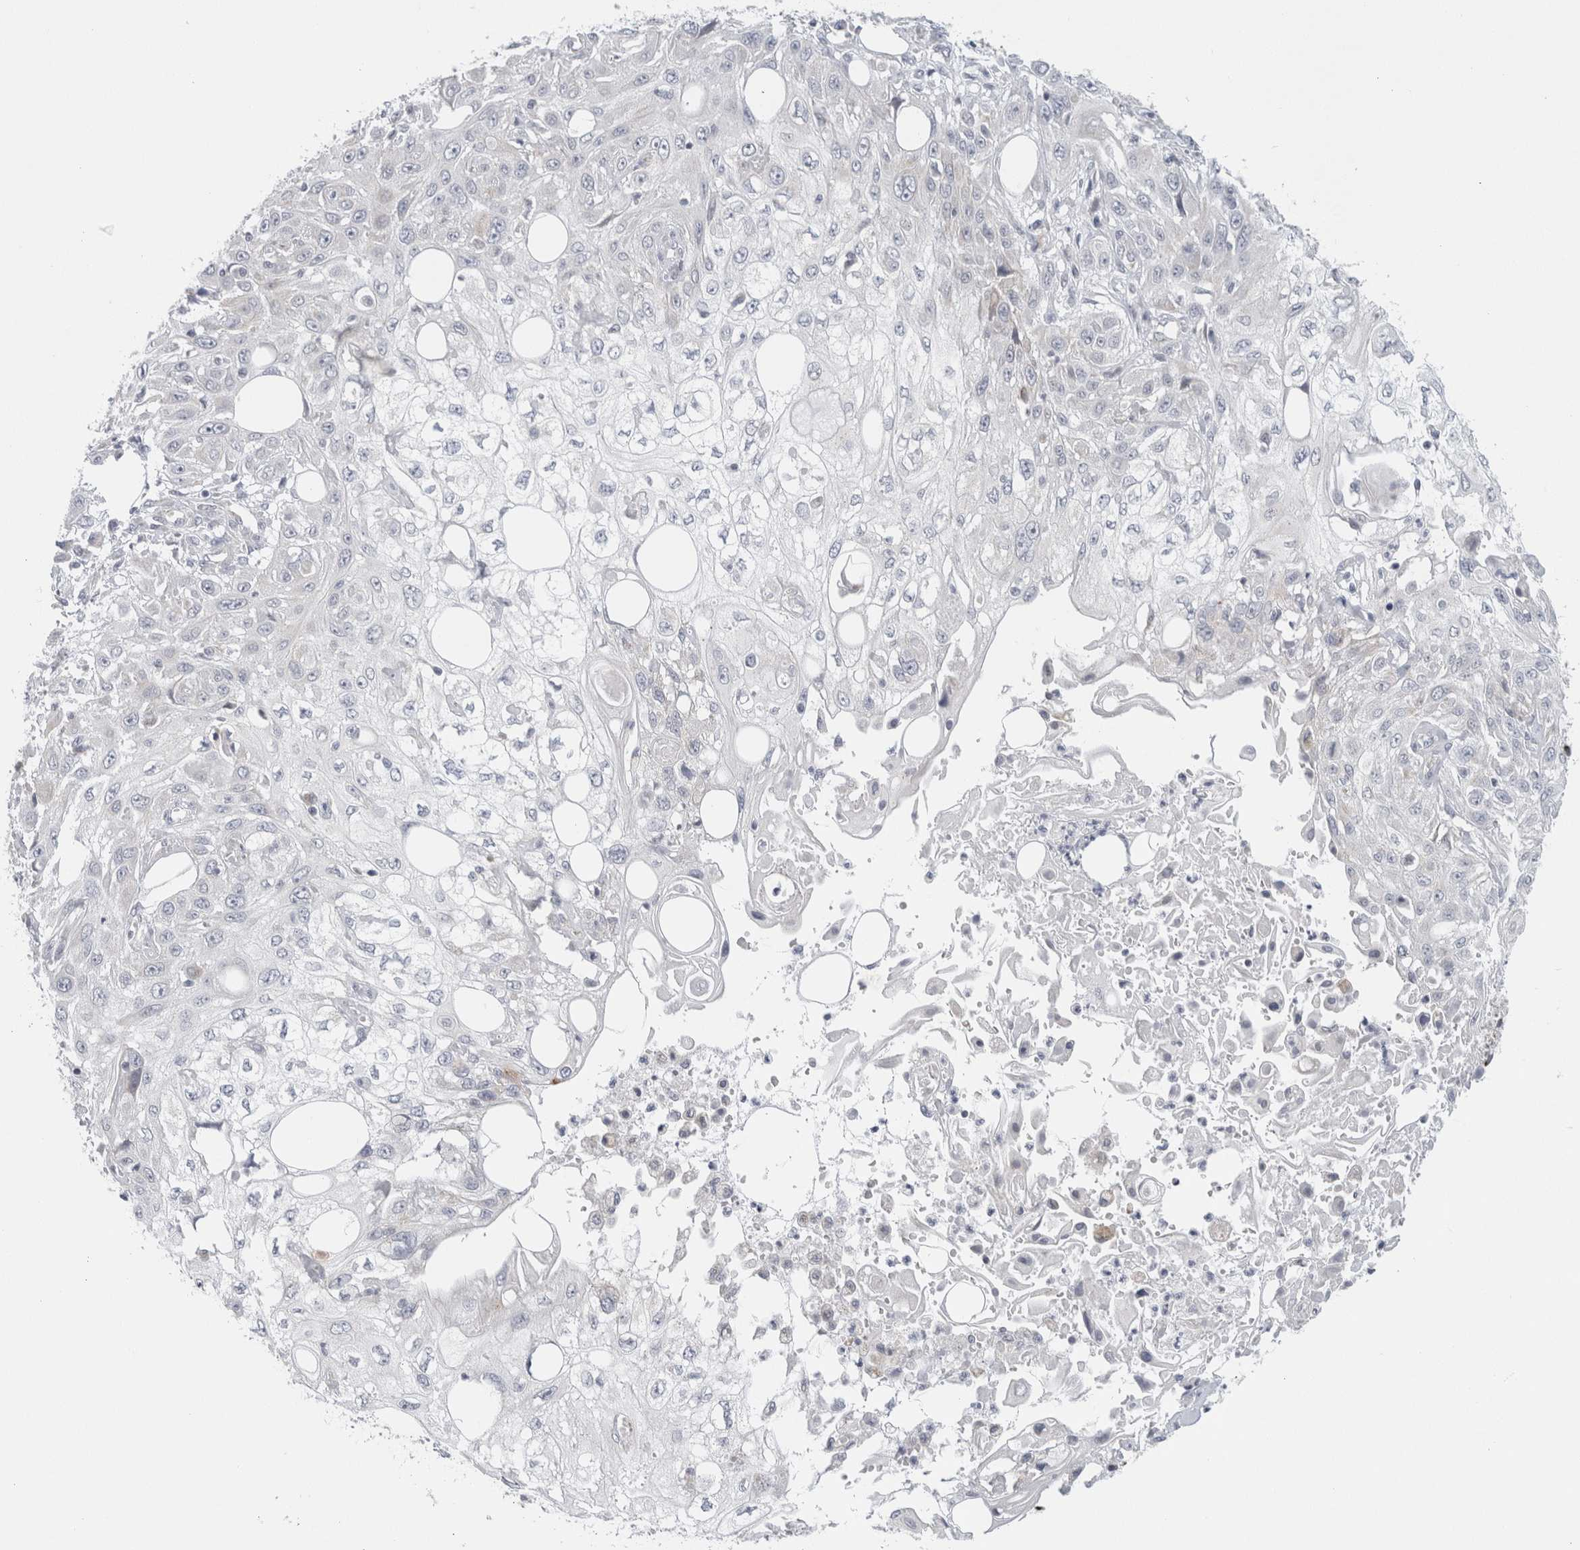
{"staining": {"intensity": "negative", "quantity": "none", "location": "none"}, "tissue": "skin cancer", "cell_type": "Tumor cells", "image_type": "cancer", "snomed": [{"axis": "morphology", "description": "Squamous cell carcinoma, NOS"}, {"axis": "topography", "description": "Skin"}], "caption": "Tumor cells are negative for protein expression in human squamous cell carcinoma (skin).", "gene": "FAHD1", "patient": {"sex": "male", "age": 75}}